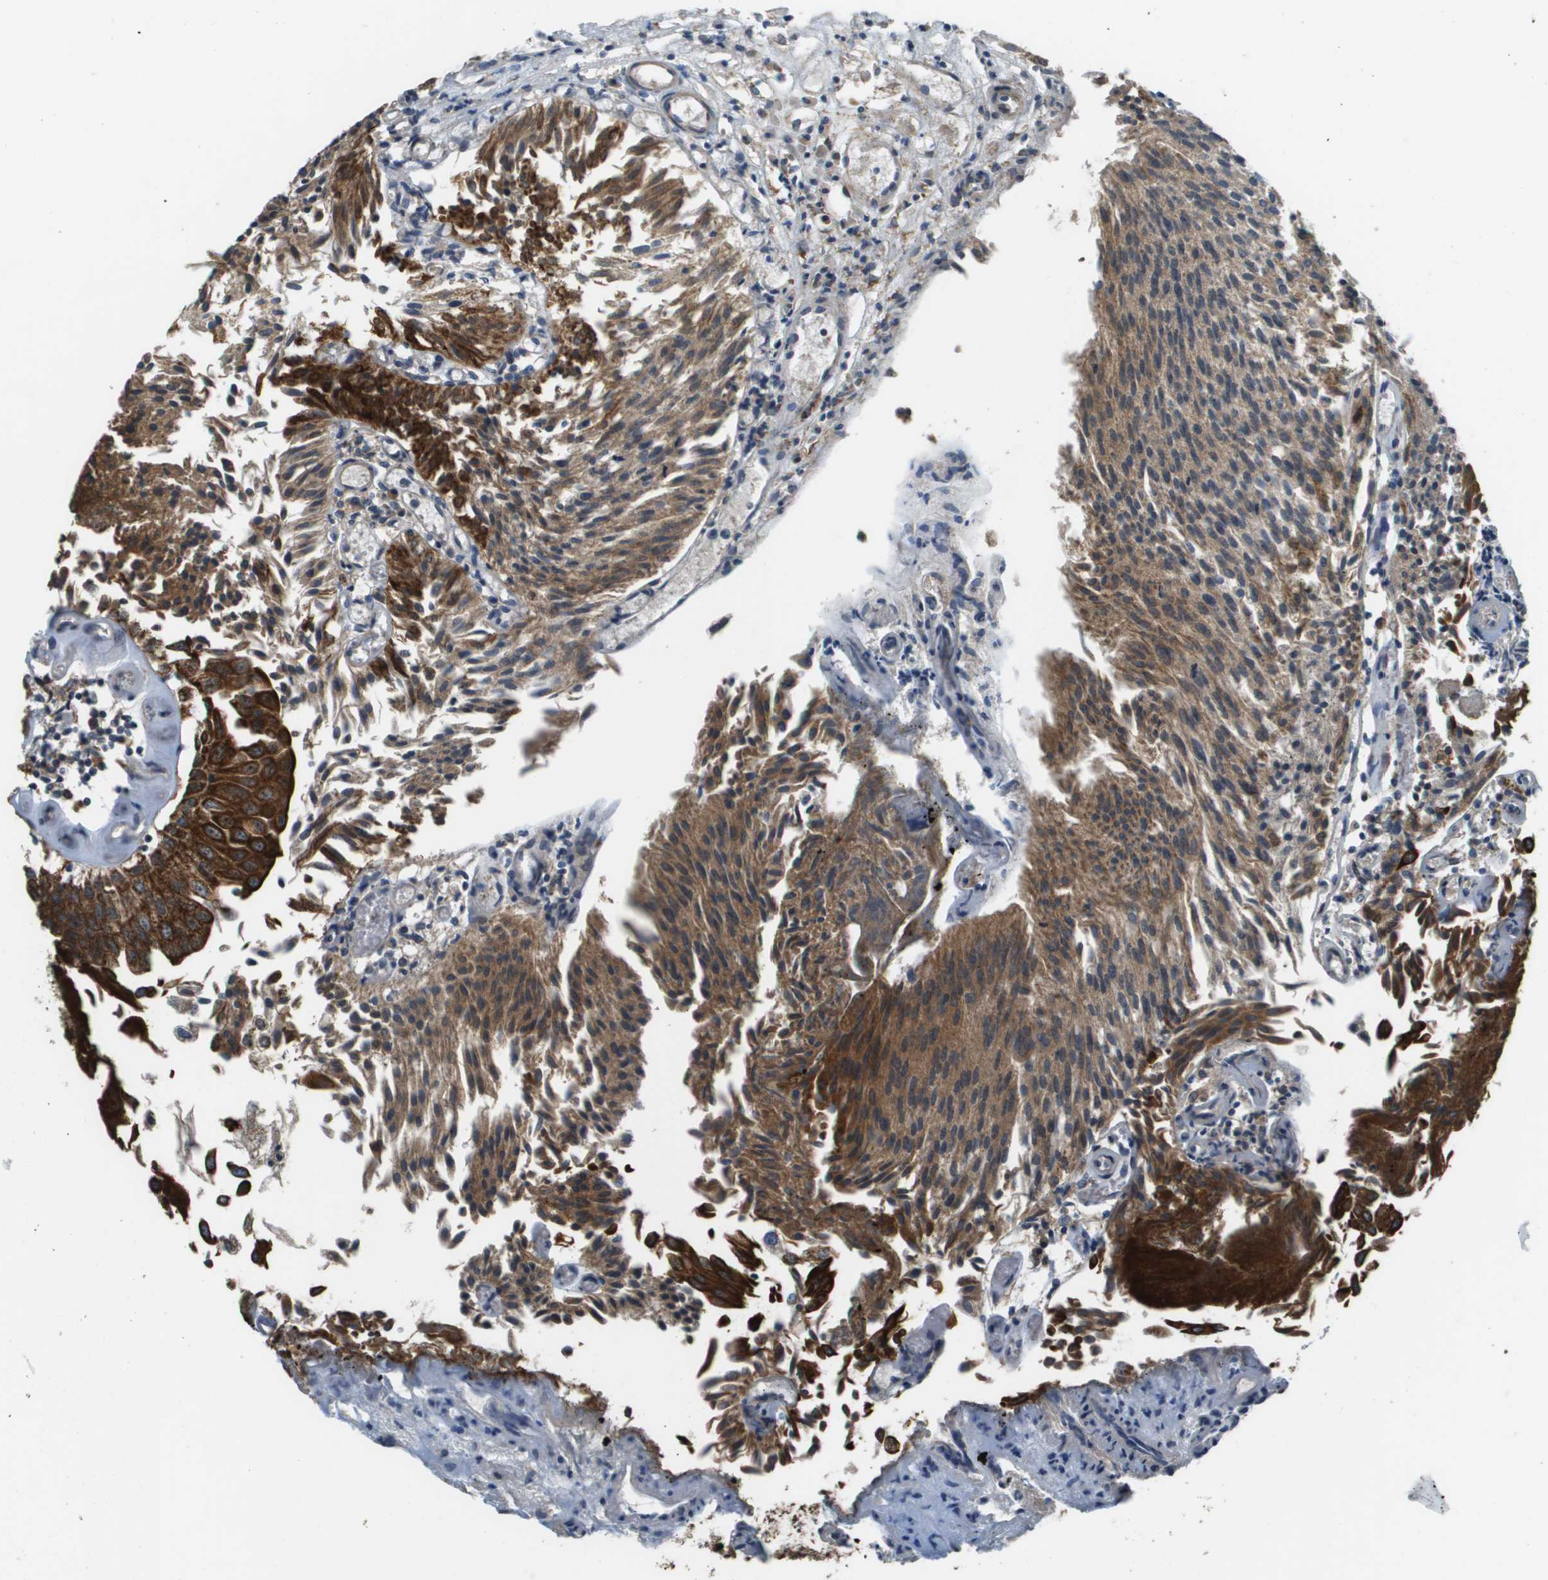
{"staining": {"intensity": "strong", "quantity": ">75%", "location": "cytoplasmic/membranous"}, "tissue": "urothelial cancer", "cell_type": "Tumor cells", "image_type": "cancer", "snomed": [{"axis": "morphology", "description": "Urothelial carcinoma, Low grade"}, {"axis": "topography", "description": "Urinary bladder"}], "caption": "Low-grade urothelial carcinoma was stained to show a protein in brown. There is high levels of strong cytoplasmic/membranous staining in approximately >75% of tumor cells.", "gene": "CDKN2C", "patient": {"sex": "male", "age": 86}}